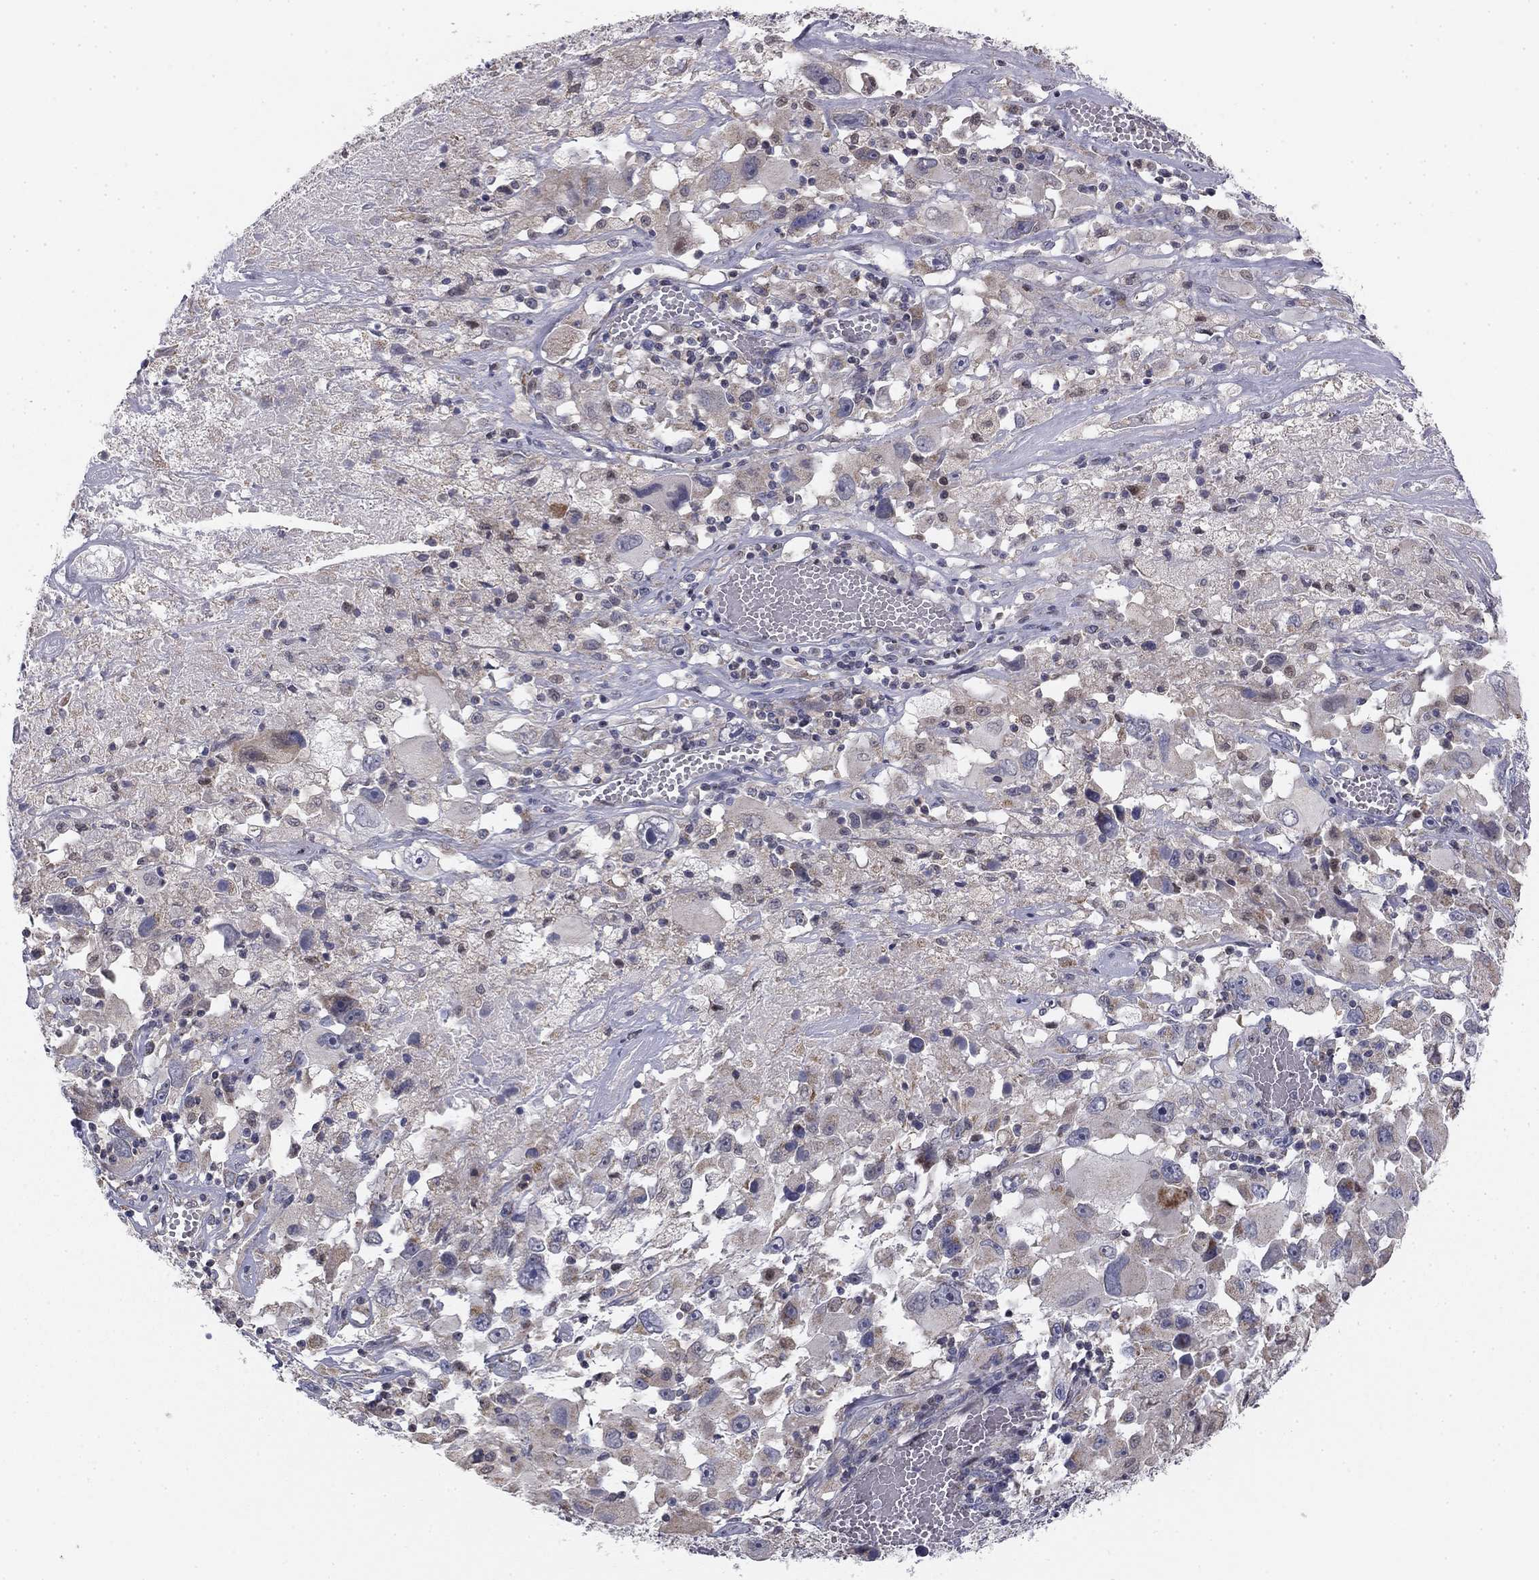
{"staining": {"intensity": "weak", "quantity": "<25%", "location": "cytoplasmic/membranous"}, "tissue": "melanoma", "cell_type": "Tumor cells", "image_type": "cancer", "snomed": [{"axis": "morphology", "description": "Malignant melanoma, Metastatic site"}, {"axis": "topography", "description": "Soft tissue"}], "caption": "Micrograph shows no significant protein positivity in tumor cells of melanoma.", "gene": "SLC2A9", "patient": {"sex": "male", "age": 50}}